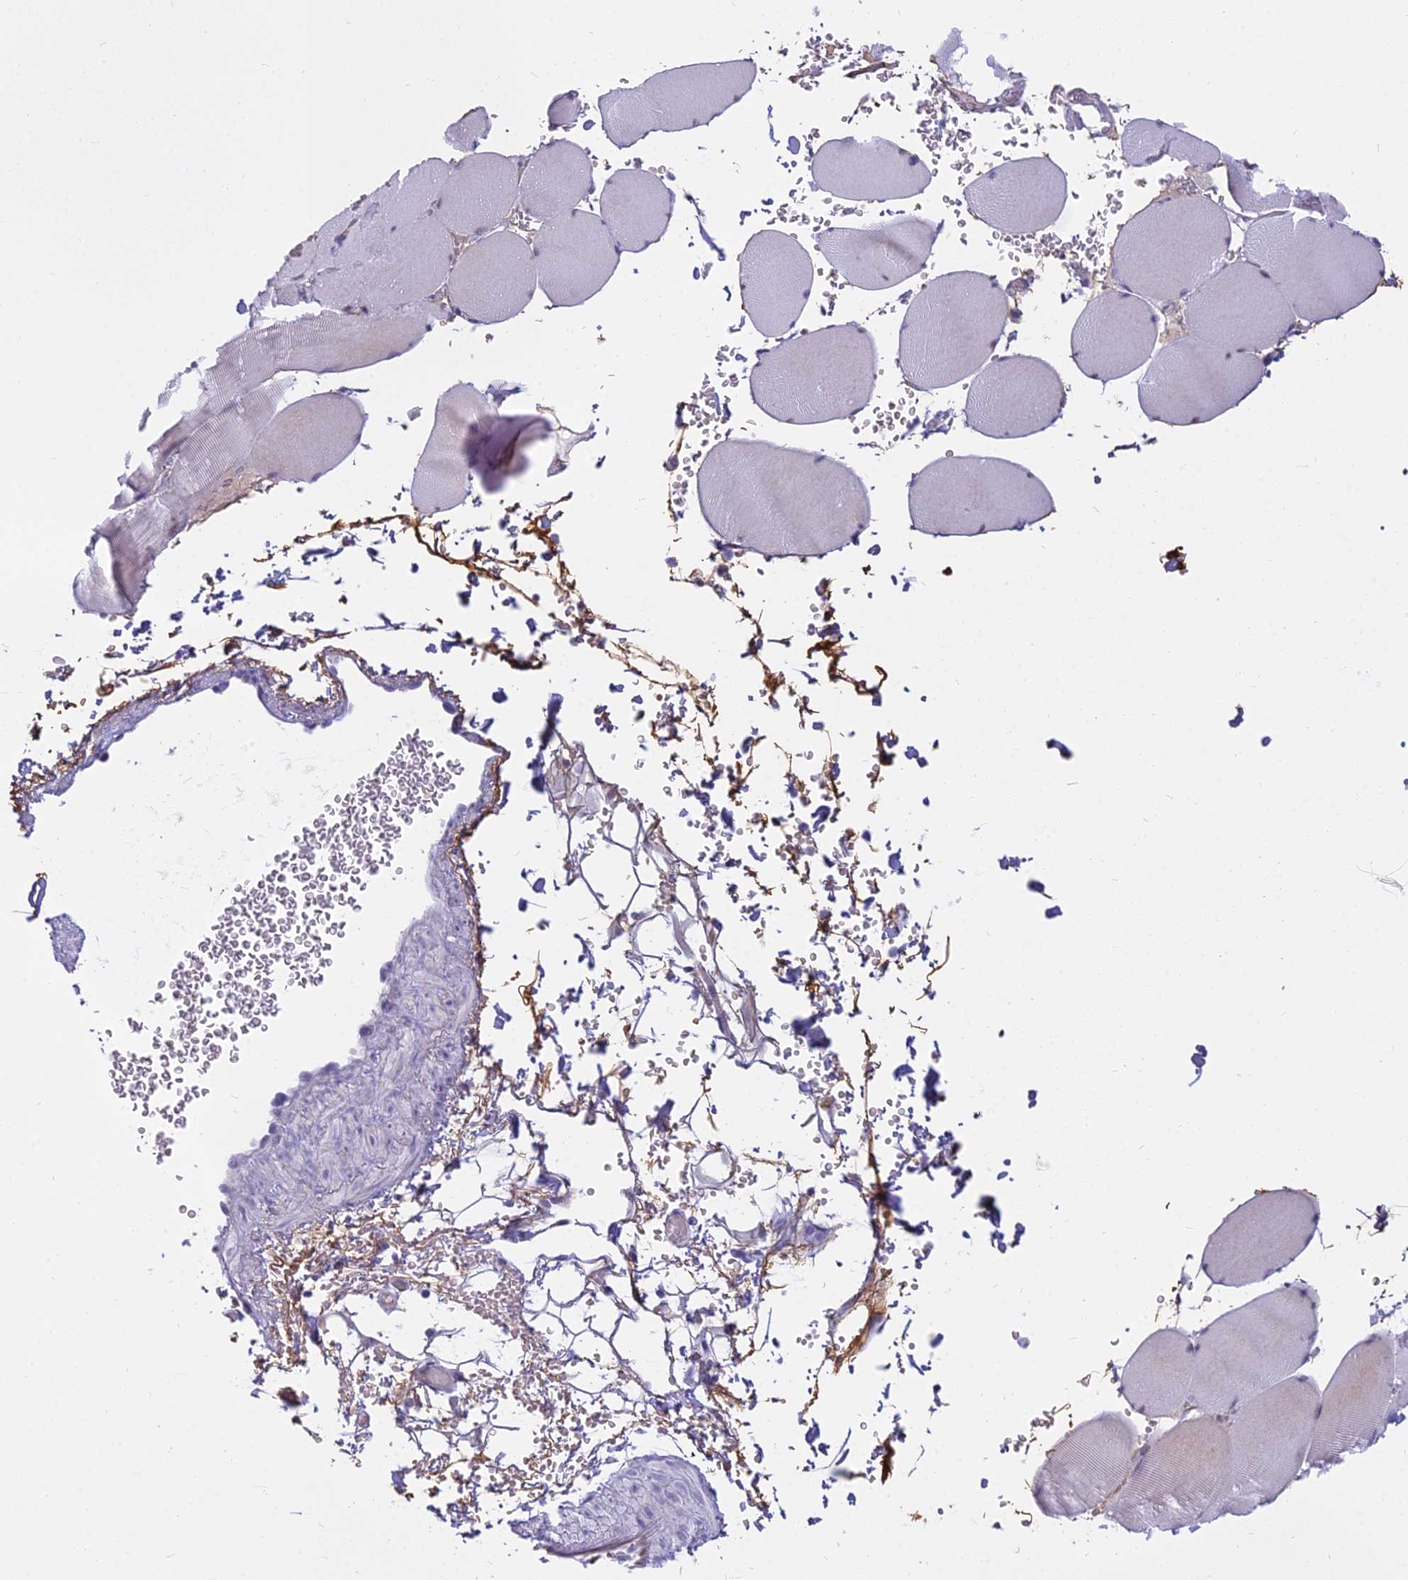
{"staining": {"intensity": "negative", "quantity": "none", "location": "none"}, "tissue": "skeletal muscle", "cell_type": "Myocytes", "image_type": "normal", "snomed": [{"axis": "morphology", "description": "Normal tissue, NOS"}, {"axis": "topography", "description": "Skeletal muscle"}, {"axis": "topography", "description": "Head-Neck"}], "caption": "Immunohistochemical staining of unremarkable skeletal muscle exhibits no significant positivity in myocytes. The staining was performed using DAB to visualize the protein expression in brown, while the nuclei were stained in blue with hematoxylin (Magnification: 20x).", "gene": "OSTN", "patient": {"sex": "male", "age": 66}}